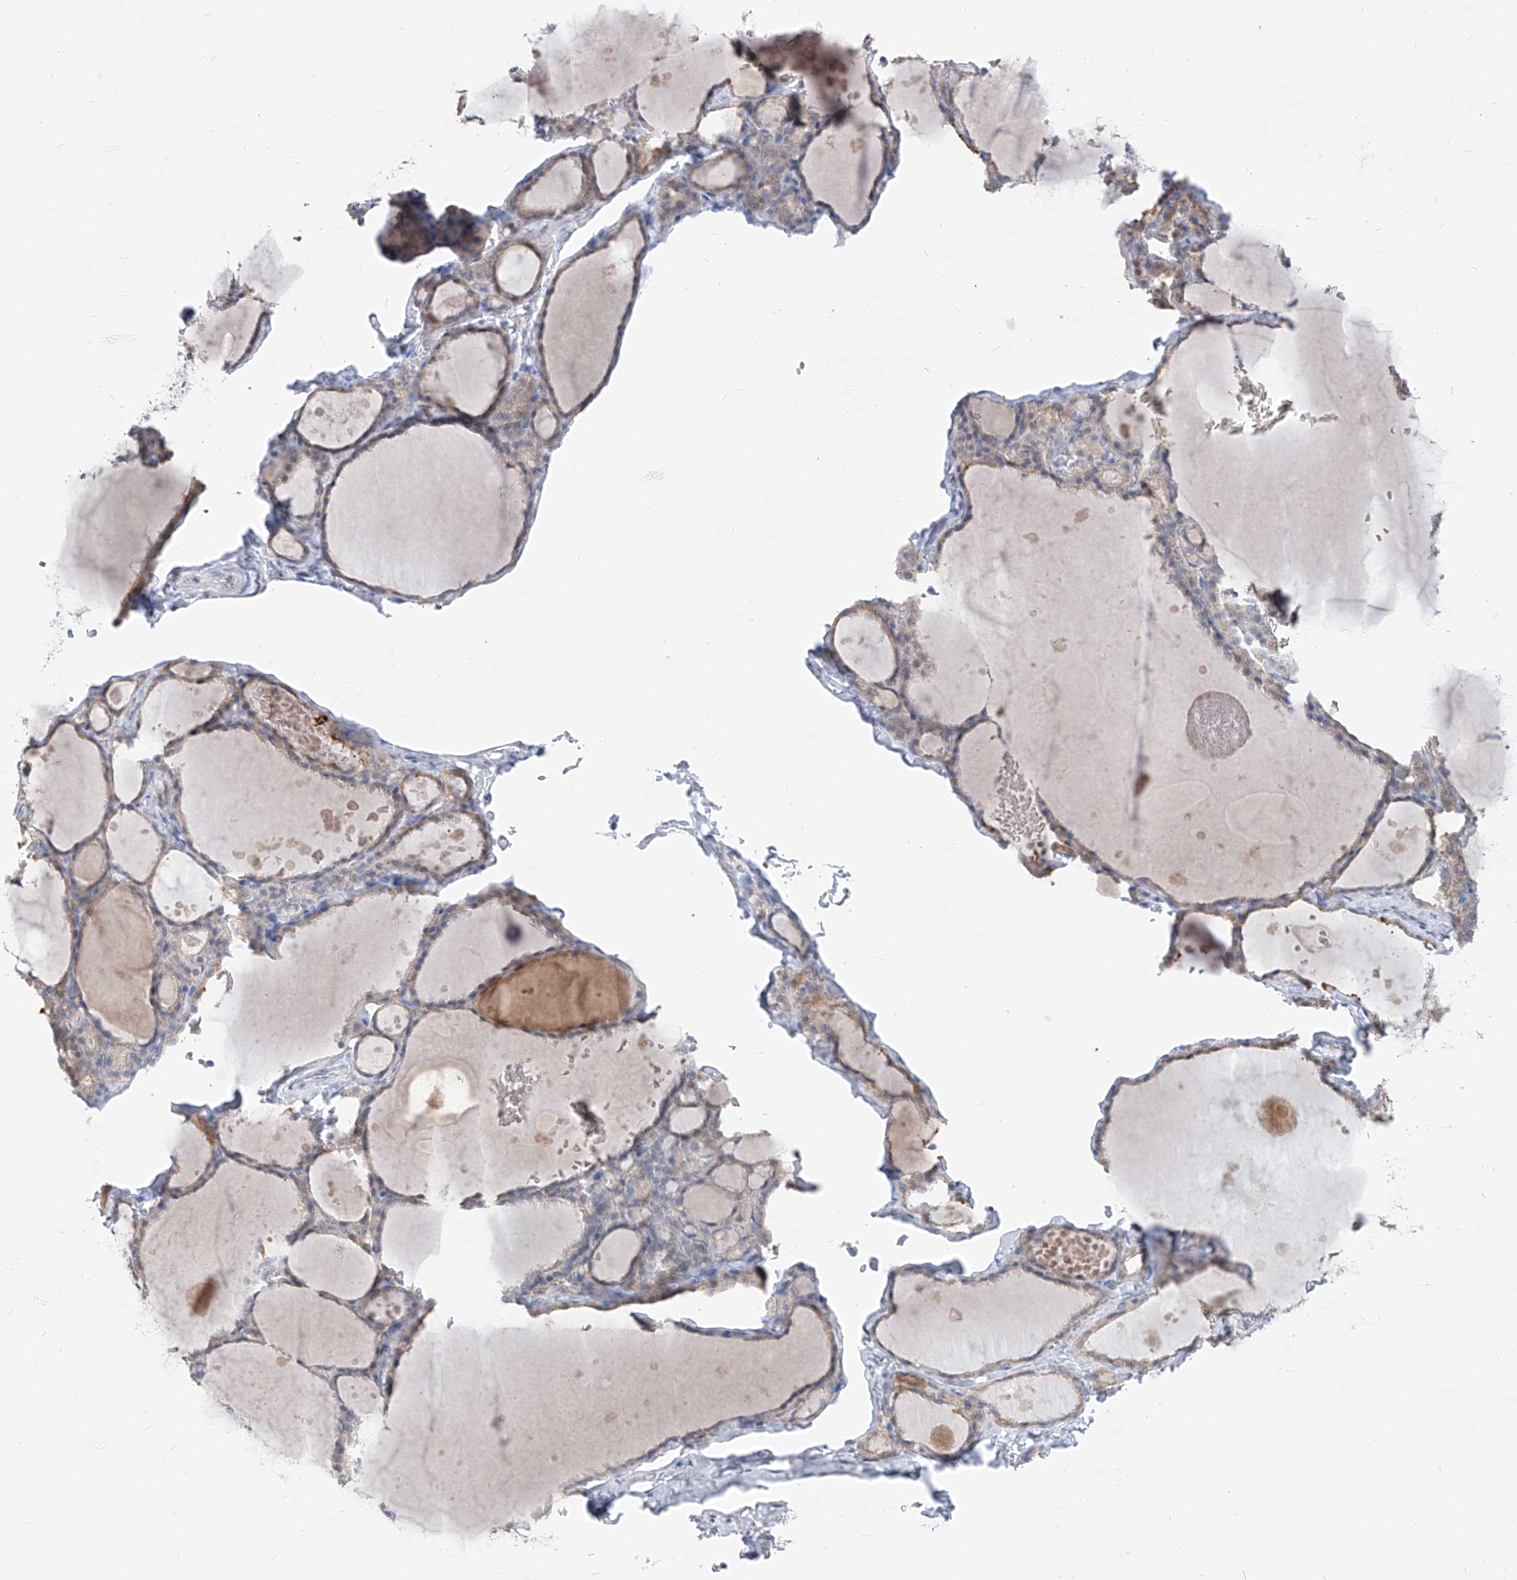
{"staining": {"intensity": "weak", "quantity": "25%-75%", "location": "cytoplasmic/membranous"}, "tissue": "thyroid gland", "cell_type": "Glandular cells", "image_type": "normal", "snomed": [{"axis": "morphology", "description": "Normal tissue, NOS"}, {"axis": "topography", "description": "Thyroid gland"}], "caption": "A photomicrograph of human thyroid gland stained for a protein shows weak cytoplasmic/membranous brown staining in glandular cells.", "gene": "UFL1", "patient": {"sex": "male", "age": 56}}